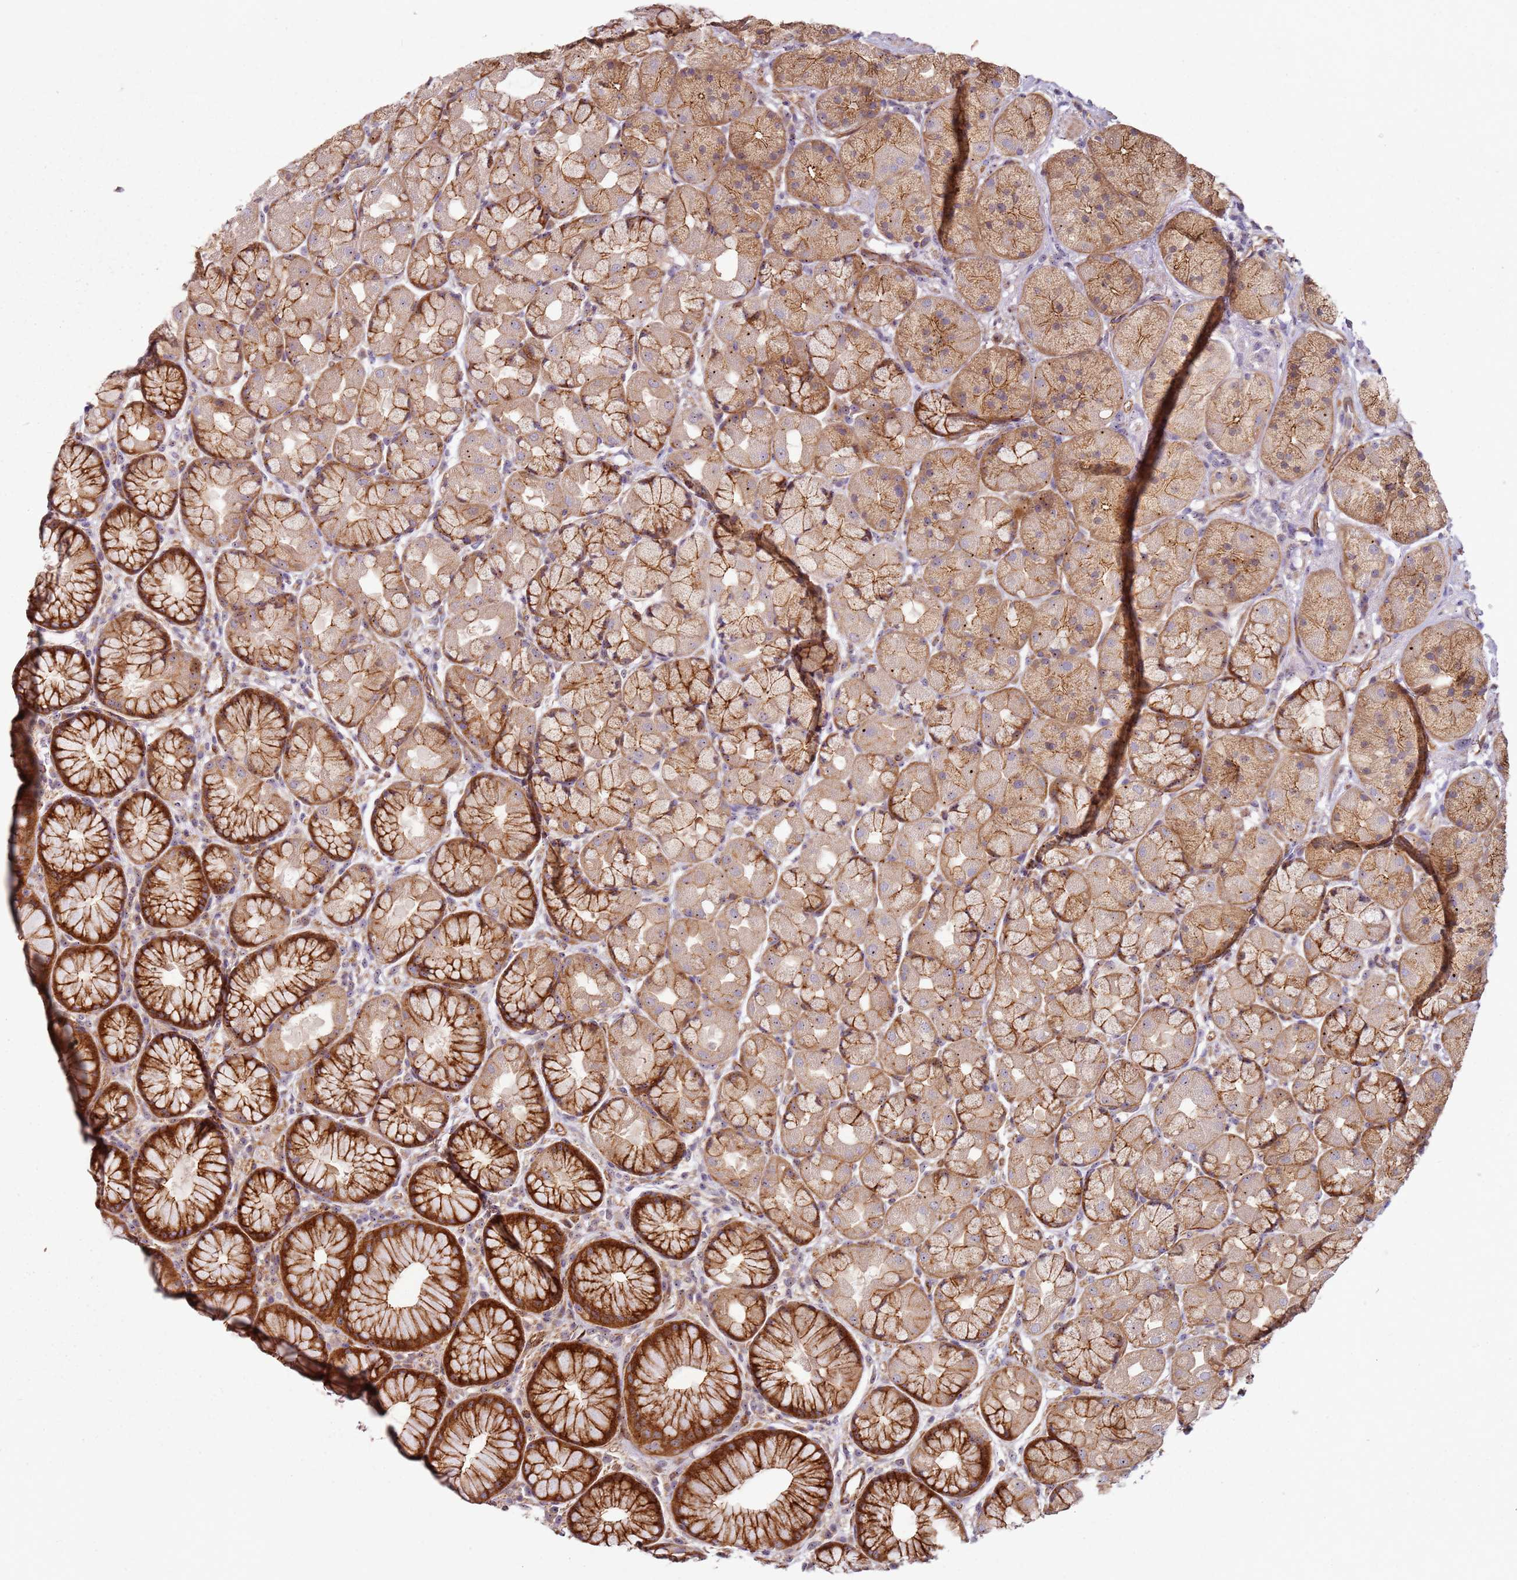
{"staining": {"intensity": "strong", "quantity": "25%-75%", "location": "cytoplasmic/membranous,nuclear"}, "tissue": "stomach", "cell_type": "Glandular cells", "image_type": "normal", "snomed": [{"axis": "morphology", "description": "Normal tissue, NOS"}, {"axis": "topography", "description": "Stomach"}], "caption": "Benign stomach displays strong cytoplasmic/membranous,nuclear staining in approximately 25%-75% of glandular cells, visualized by immunohistochemistry.", "gene": "C2CD4B", "patient": {"sex": "male", "age": 57}}